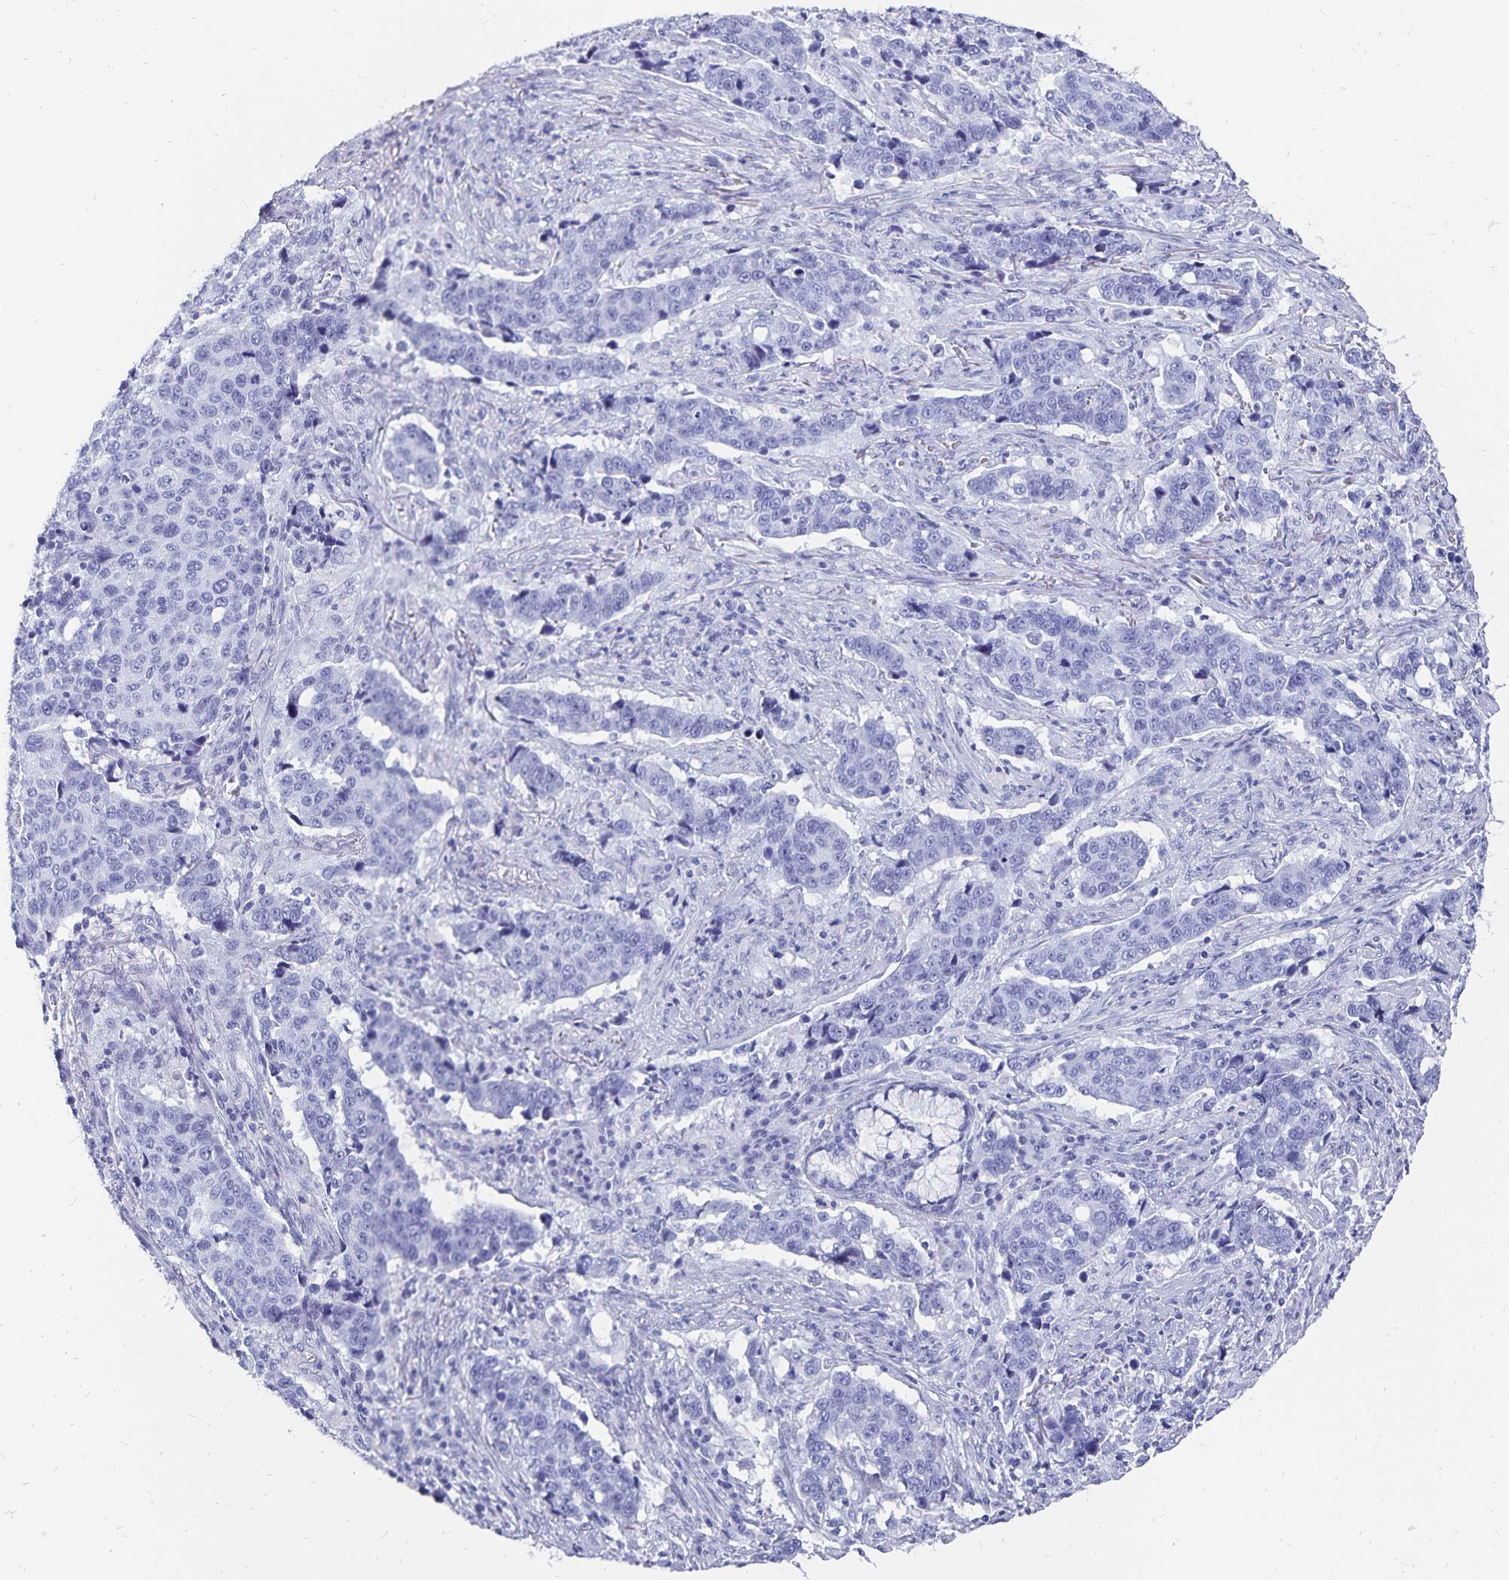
{"staining": {"intensity": "negative", "quantity": "none", "location": "none"}, "tissue": "lung cancer", "cell_type": "Tumor cells", "image_type": "cancer", "snomed": [{"axis": "morphology", "description": "Squamous cell carcinoma, NOS"}, {"axis": "topography", "description": "Lymph node"}, {"axis": "topography", "description": "Lung"}], "caption": "Tumor cells show no significant protein expression in lung cancer (squamous cell carcinoma). The staining is performed using DAB brown chromogen with nuclei counter-stained in using hematoxylin.", "gene": "ADH1A", "patient": {"sex": "male", "age": 61}}